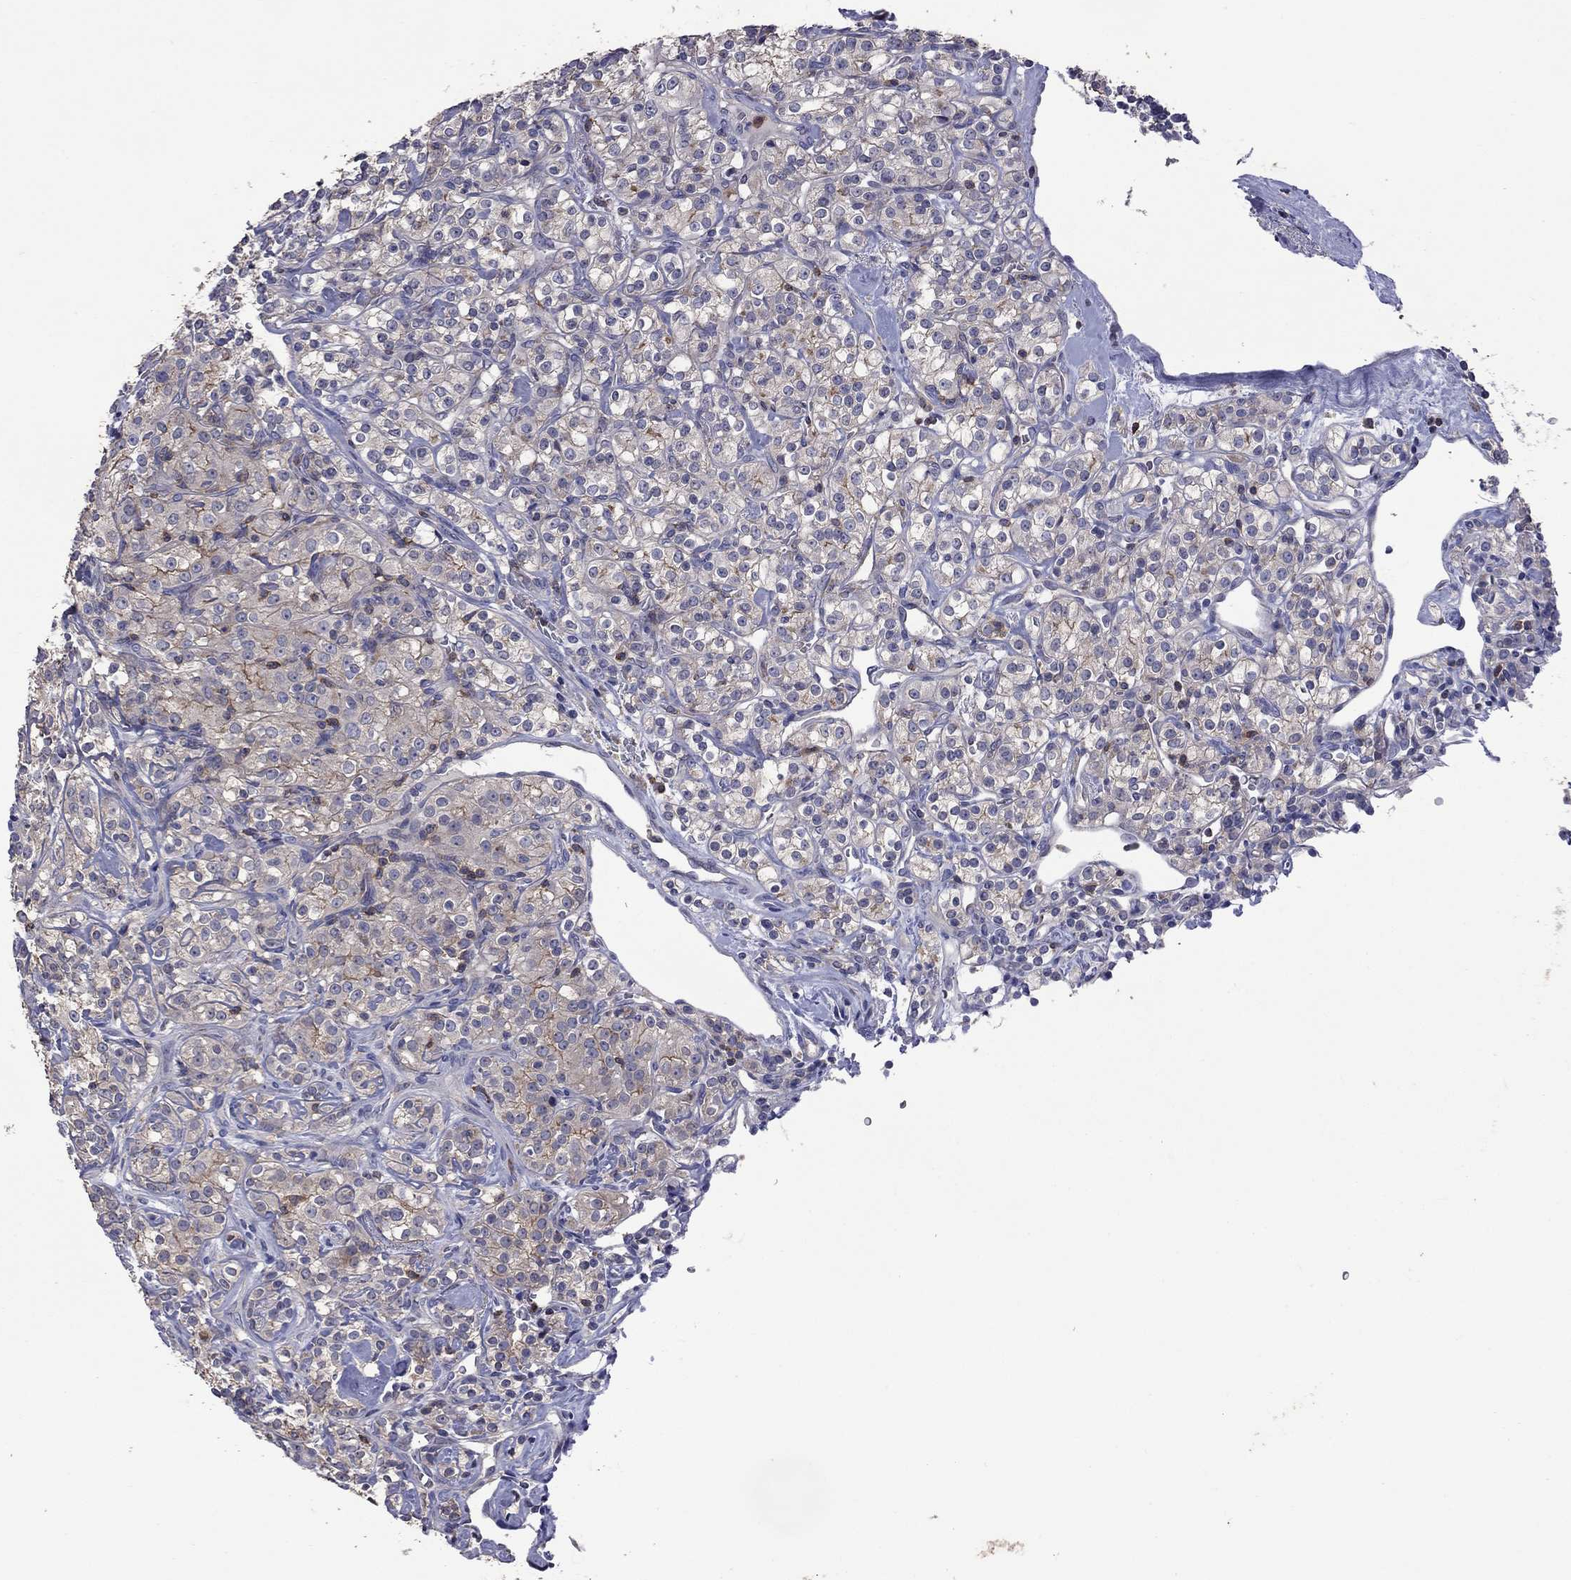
{"staining": {"intensity": "weak", "quantity": "<25%", "location": "cytoplasmic/membranous"}, "tissue": "renal cancer", "cell_type": "Tumor cells", "image_type": "cancer", "snomed": [{"axis": "morphology", "description": "Adenocarcinoma, NOS"}, {"axis": "topography", "description": "Kidney"}], "caption": "Renal cancer stained for a protein using IHC exhibits no expression tumor cells.", "gene": "IPCEF1", "patient": {"sex": "male", "age": 77}}